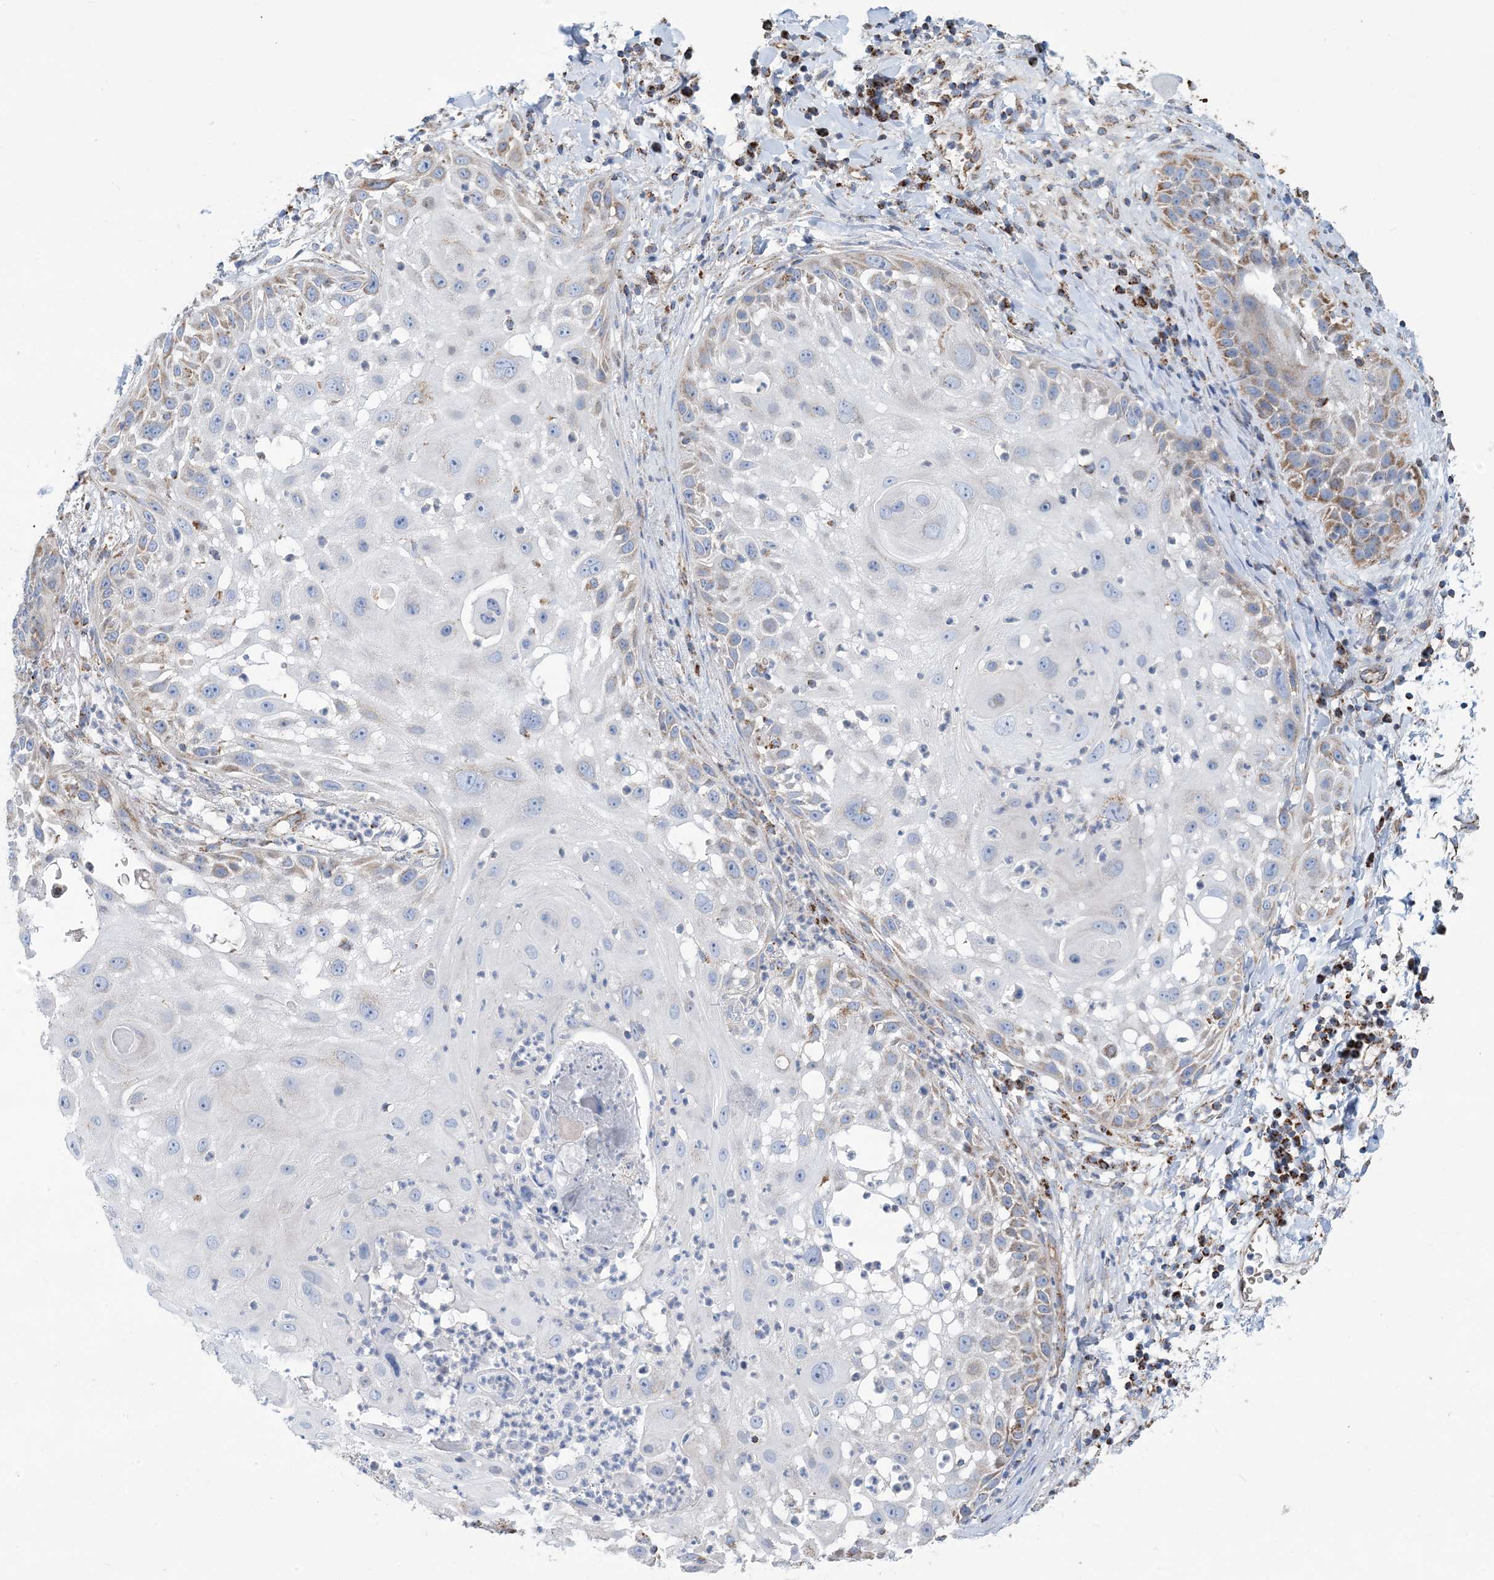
{"staining": {"intensity": "moderate", "quantity": "<25%", "location": "cytoplasmic/membranous"}, "tissue": "skin cancer", "cell_type": "Tumor cells", "image_type": "cancer", "snomed": [{"axis": "morphology", "description": "Squamous cell carcinoma, NOS"}, {"axis": "topography", "description": "Skin"}], "caption": "An IHC image of neoplastic tissue is shown. Protein staining in brown shows moderate cytoplasmic/membranous positivity in squamous cell carcinoma (skin) within tumor cells.", "gene": "PHOSPHO2", "patient": {"sex": "female", "age": 44}}